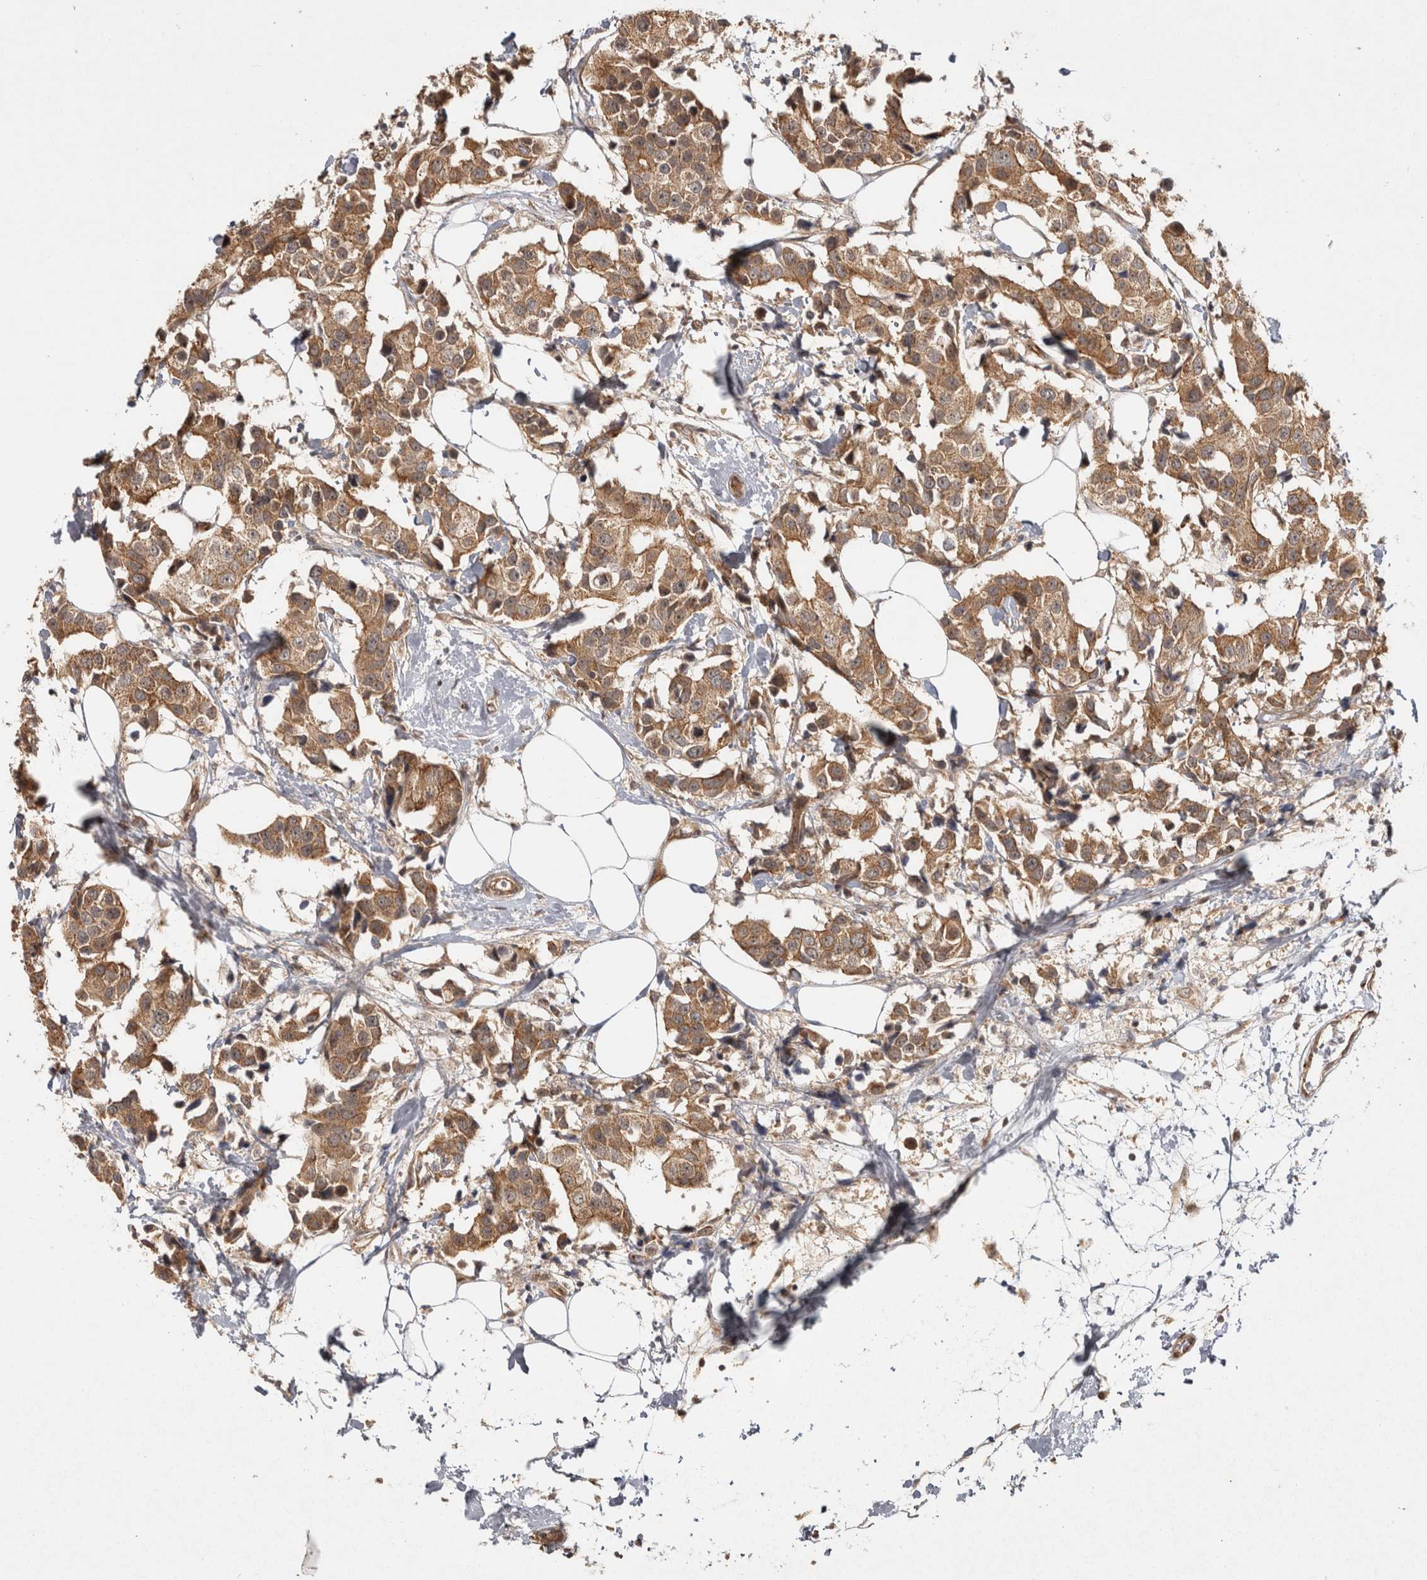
{"staining": {"intensity": "moderate", "quantity": ">75%", "location": "cytoplasmic/membranous"}, "tissue": "breast cancer", "cell_type": "Tumor cells", "image_type": "cancer", "snomed": [{"axis": "morphology", "description": "Normal tissue, NOS"}, {"axis": "morphology", "description": "Duct carcinoma"}, {"axis": "topography", "description": "Breast"}], "caption": "A brown stain labels moderate cytoplasmic/membranous expression of a protein in human breast cancer (infiltrating ductal carcinoma) tumor cells.", "gene": "CAMSAP2", "patient": {"sex": "female", "age": 39}}